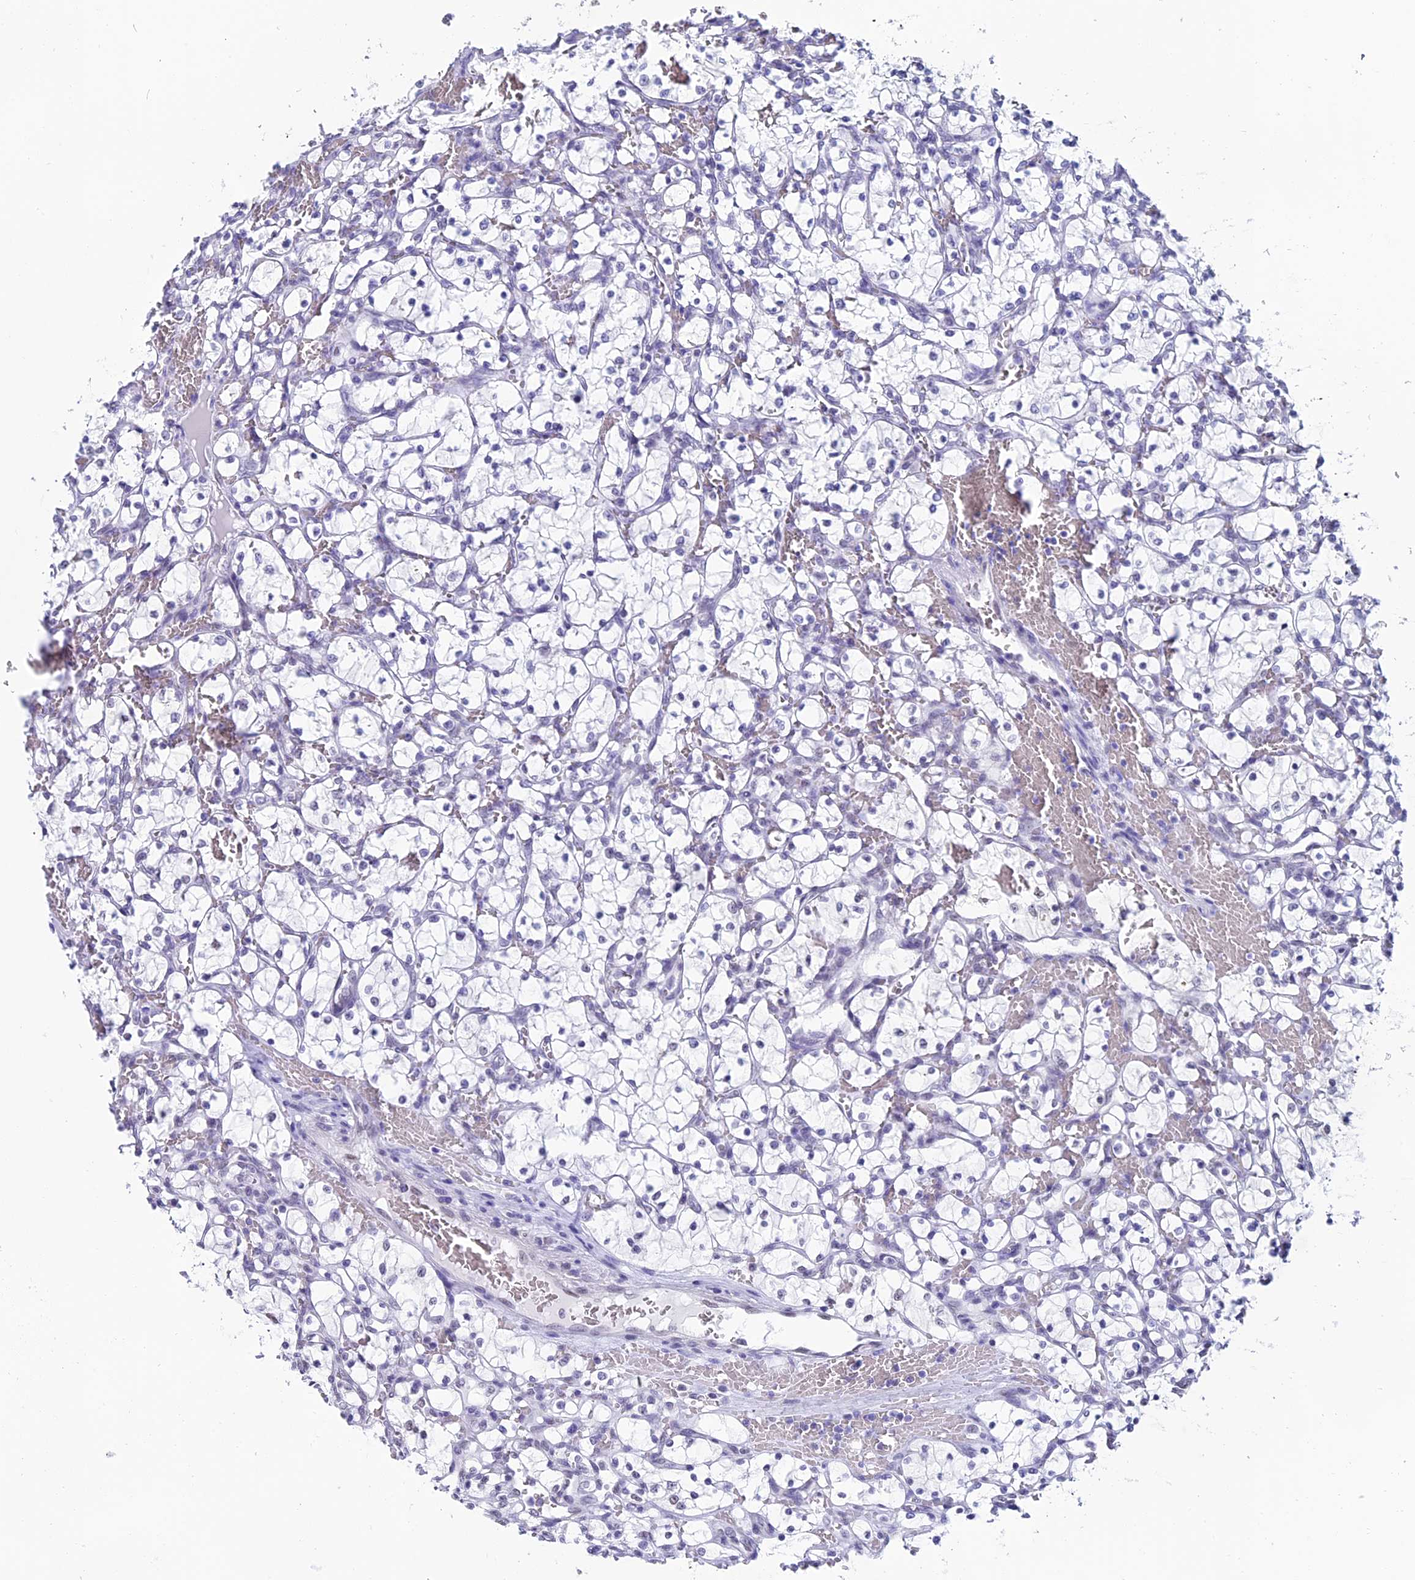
{"staining": {"intensity": "negative", "quantity": "none", "location": "none"}, "tissue": "renal cancer", "cell_type": "Tumor cells", "image_type": "cancer", "snomed": [{"axis": "morphology", "description": "Adenocarcinoma, NOS"}, {"axis": "topography", "description": "Kidney"}], "caption": "DAB immunohistochemical staining of renal cancer (adenocarcinoma) exhibits no significant positivity in tumor cells.", "gene": "CD2BP2", "patient": {"sex": "female", "age": 69}}